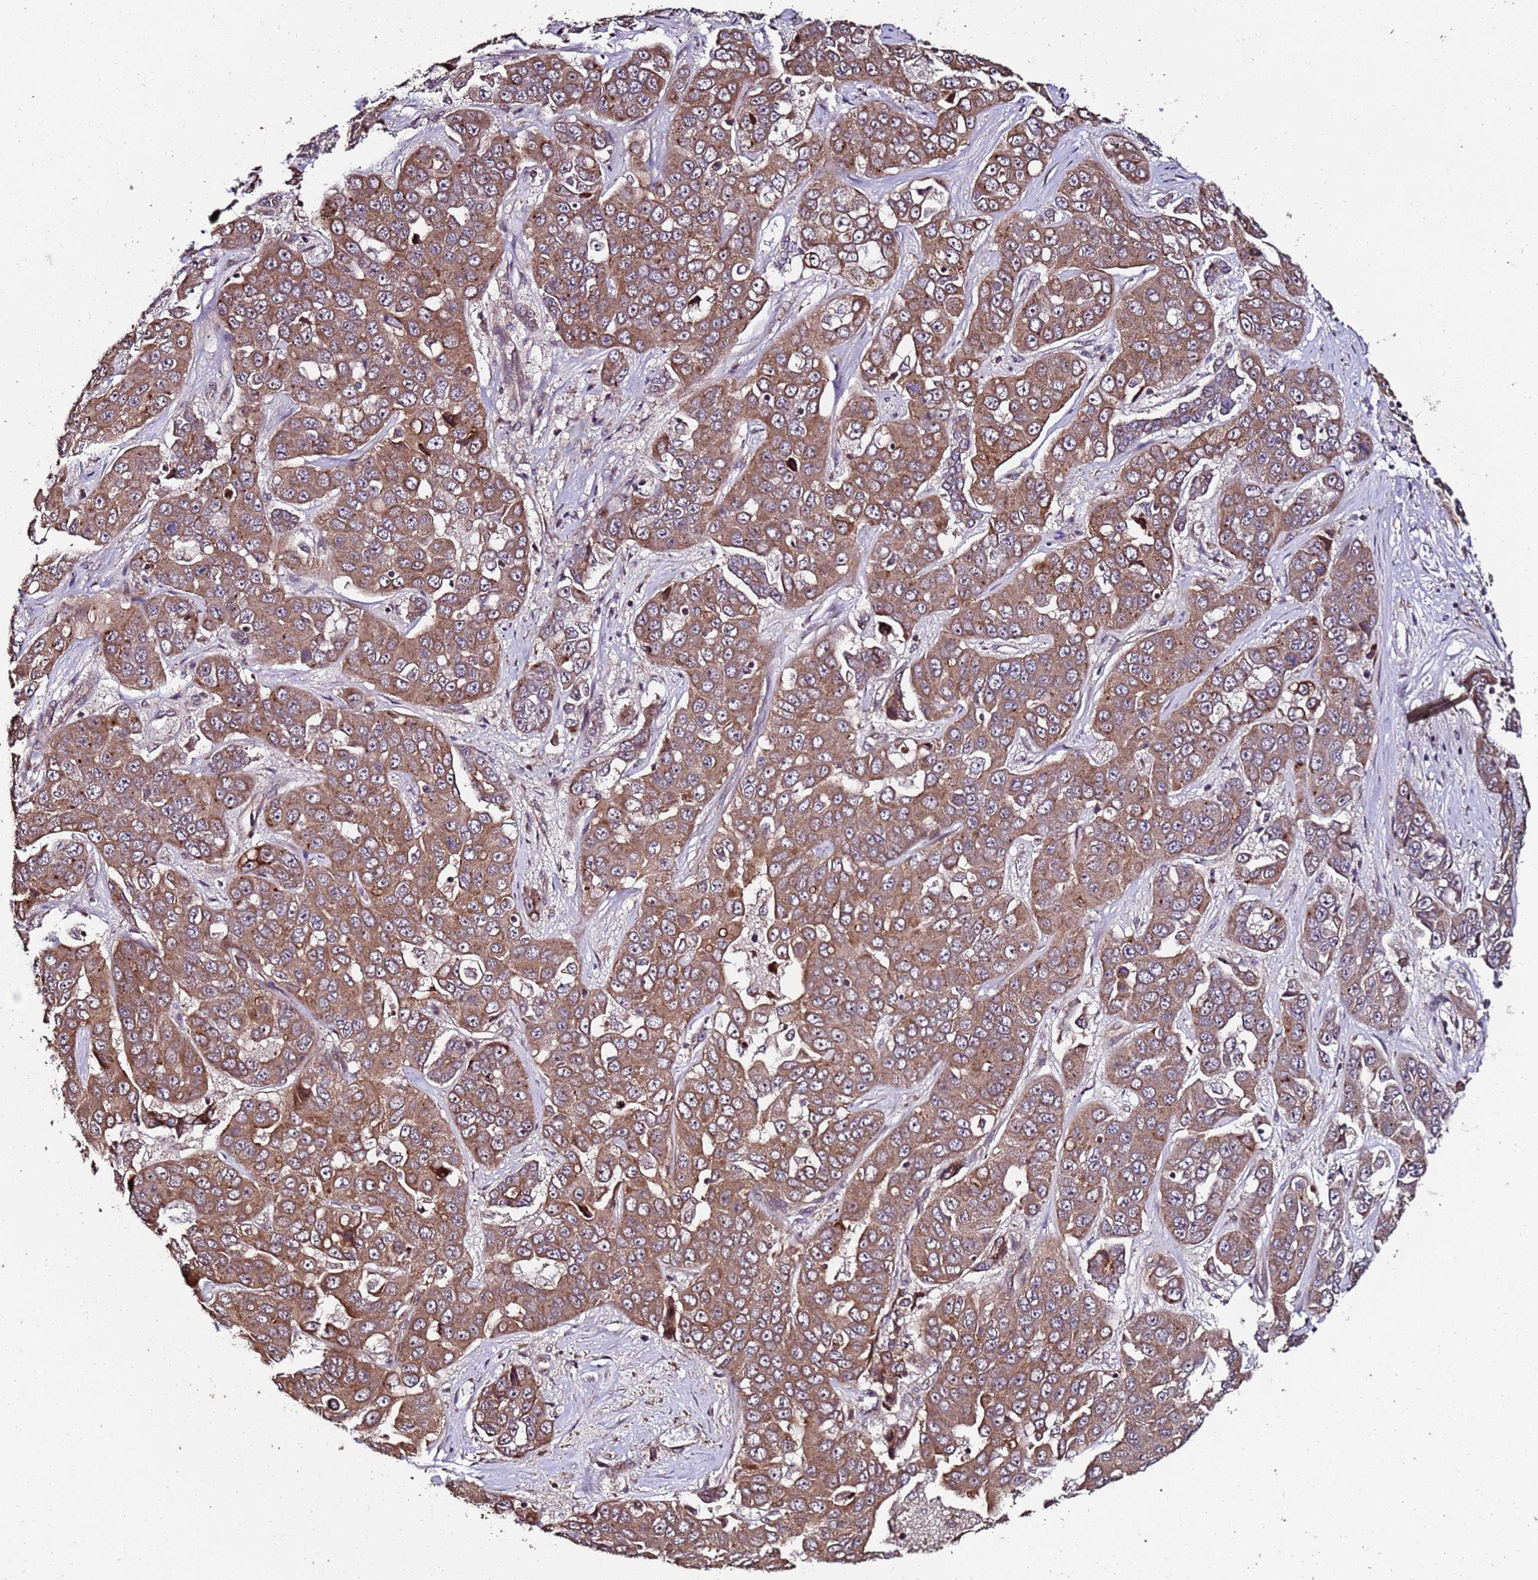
{"staining": {"intensity": "moderate", "quantity": ">75%", "location": "cytoplasmic/membranous"}, "tissue": "liver cancer", "cell_type": "Tumor cells", "image_type": "cancer", "snomed": [{"axis": "morphology", "description": "Cholangiocarcinoma"}, {"axis": "topography", "description": "Liver"}], "caption": "IHC histopathology image of neoplastic tissue: human liver cancer (cholangiocarcinoma) stained using immunohistochemistry (IHC) displays medium levels of moderate protein expression localized specifically in the cytoplasmic/membranous of tumor cells, appearing as a cytoplasmic/membranous brown color.", "gene": "PRODH", "patient": {"sex": "female", "age": 52}}